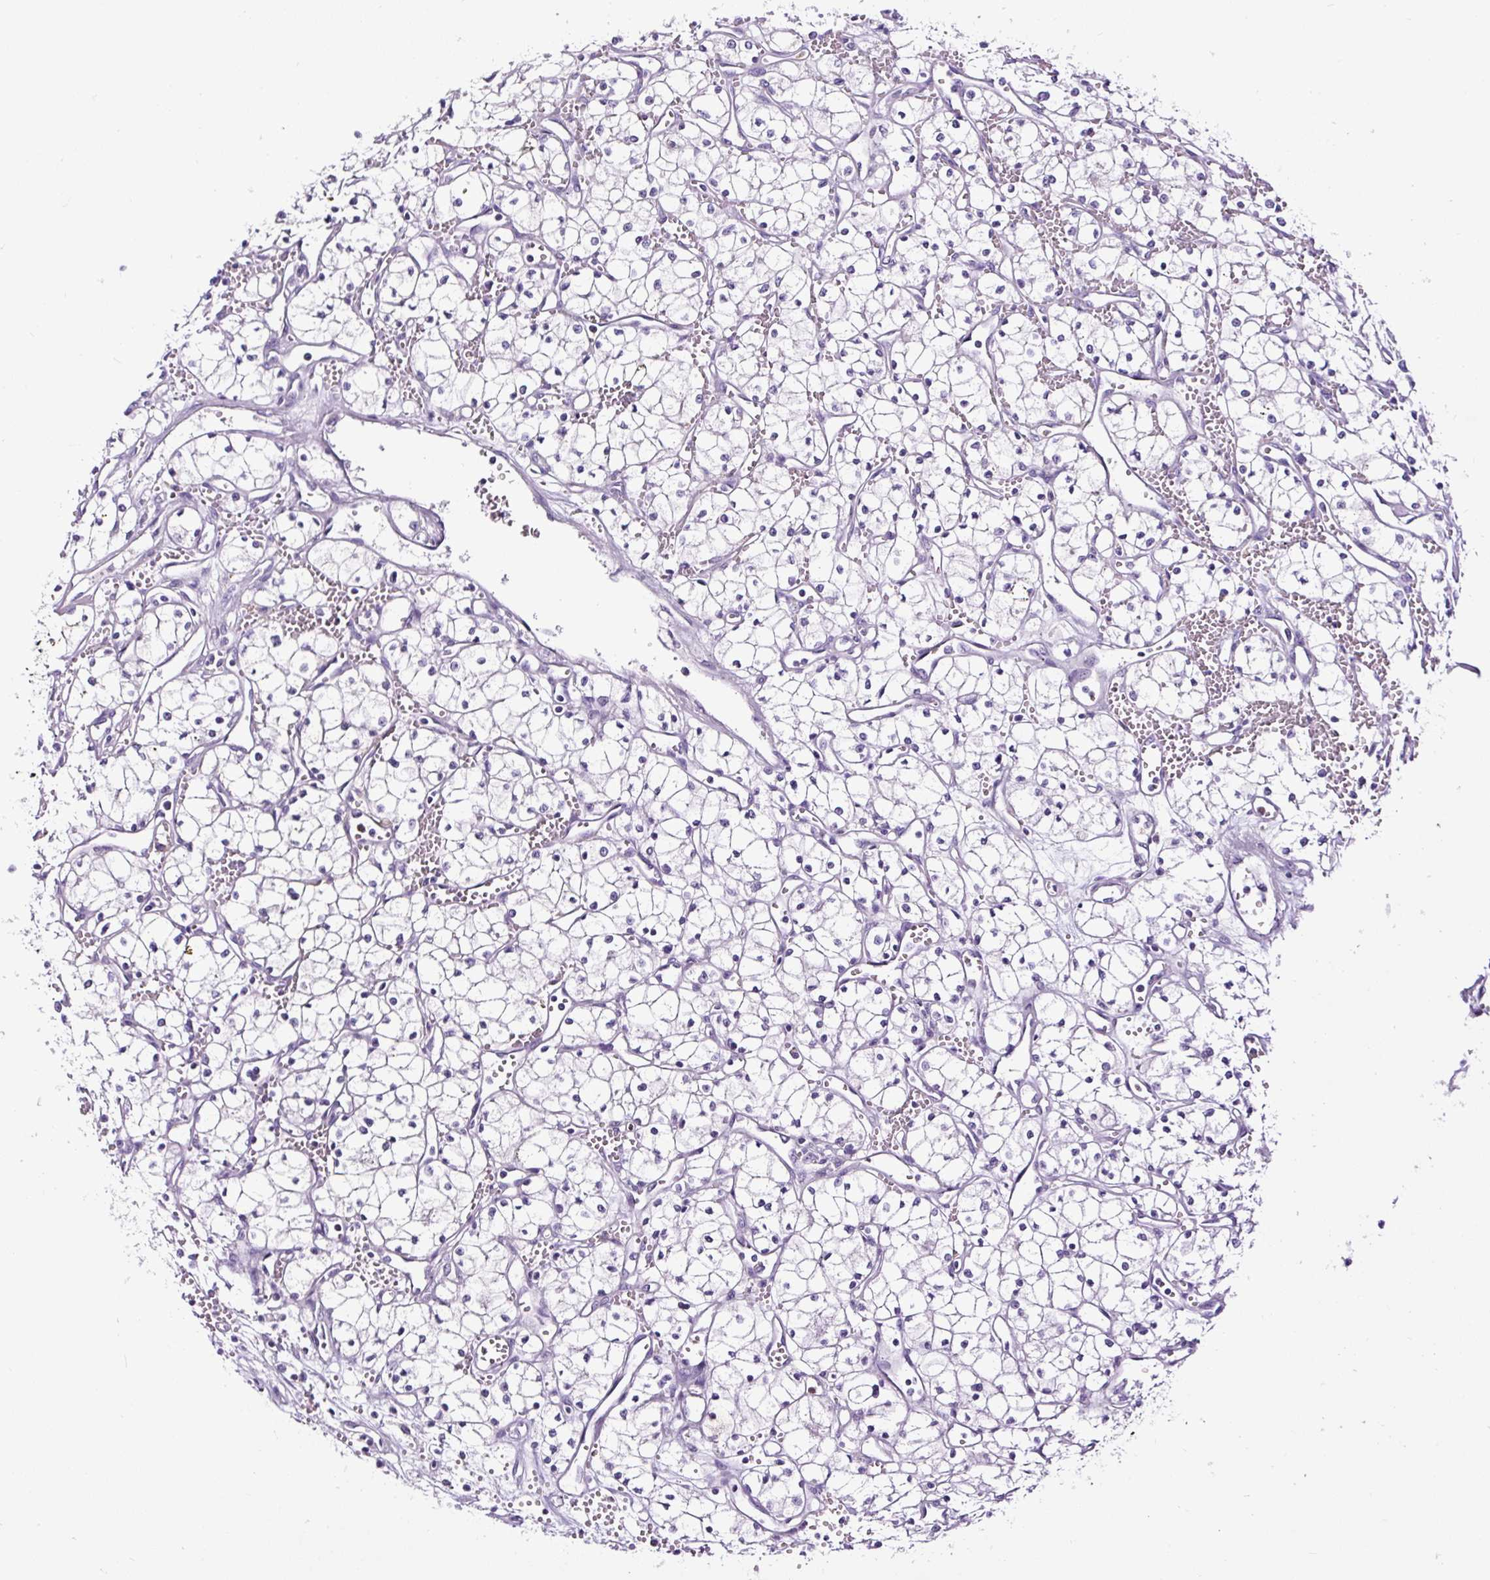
{"staining": {"intensity": "negative", "quantity": "none", "location": "none"}, "tissue": "renal cancer", "cell_type": "Tumor cells", "image_type": "cancer", "snomed": [{"axis": "morphology", "description": "Adenocarcinoma, NOS"}, {"axis": "topography", "description": "Kidney"}], "caption": "Human renal cancer stained for a protein using immunohistochemistry demonstrates no expression in tumor cells.", "gene": "SLC7A8", "patient": {"sex": "male", "age": 59}}